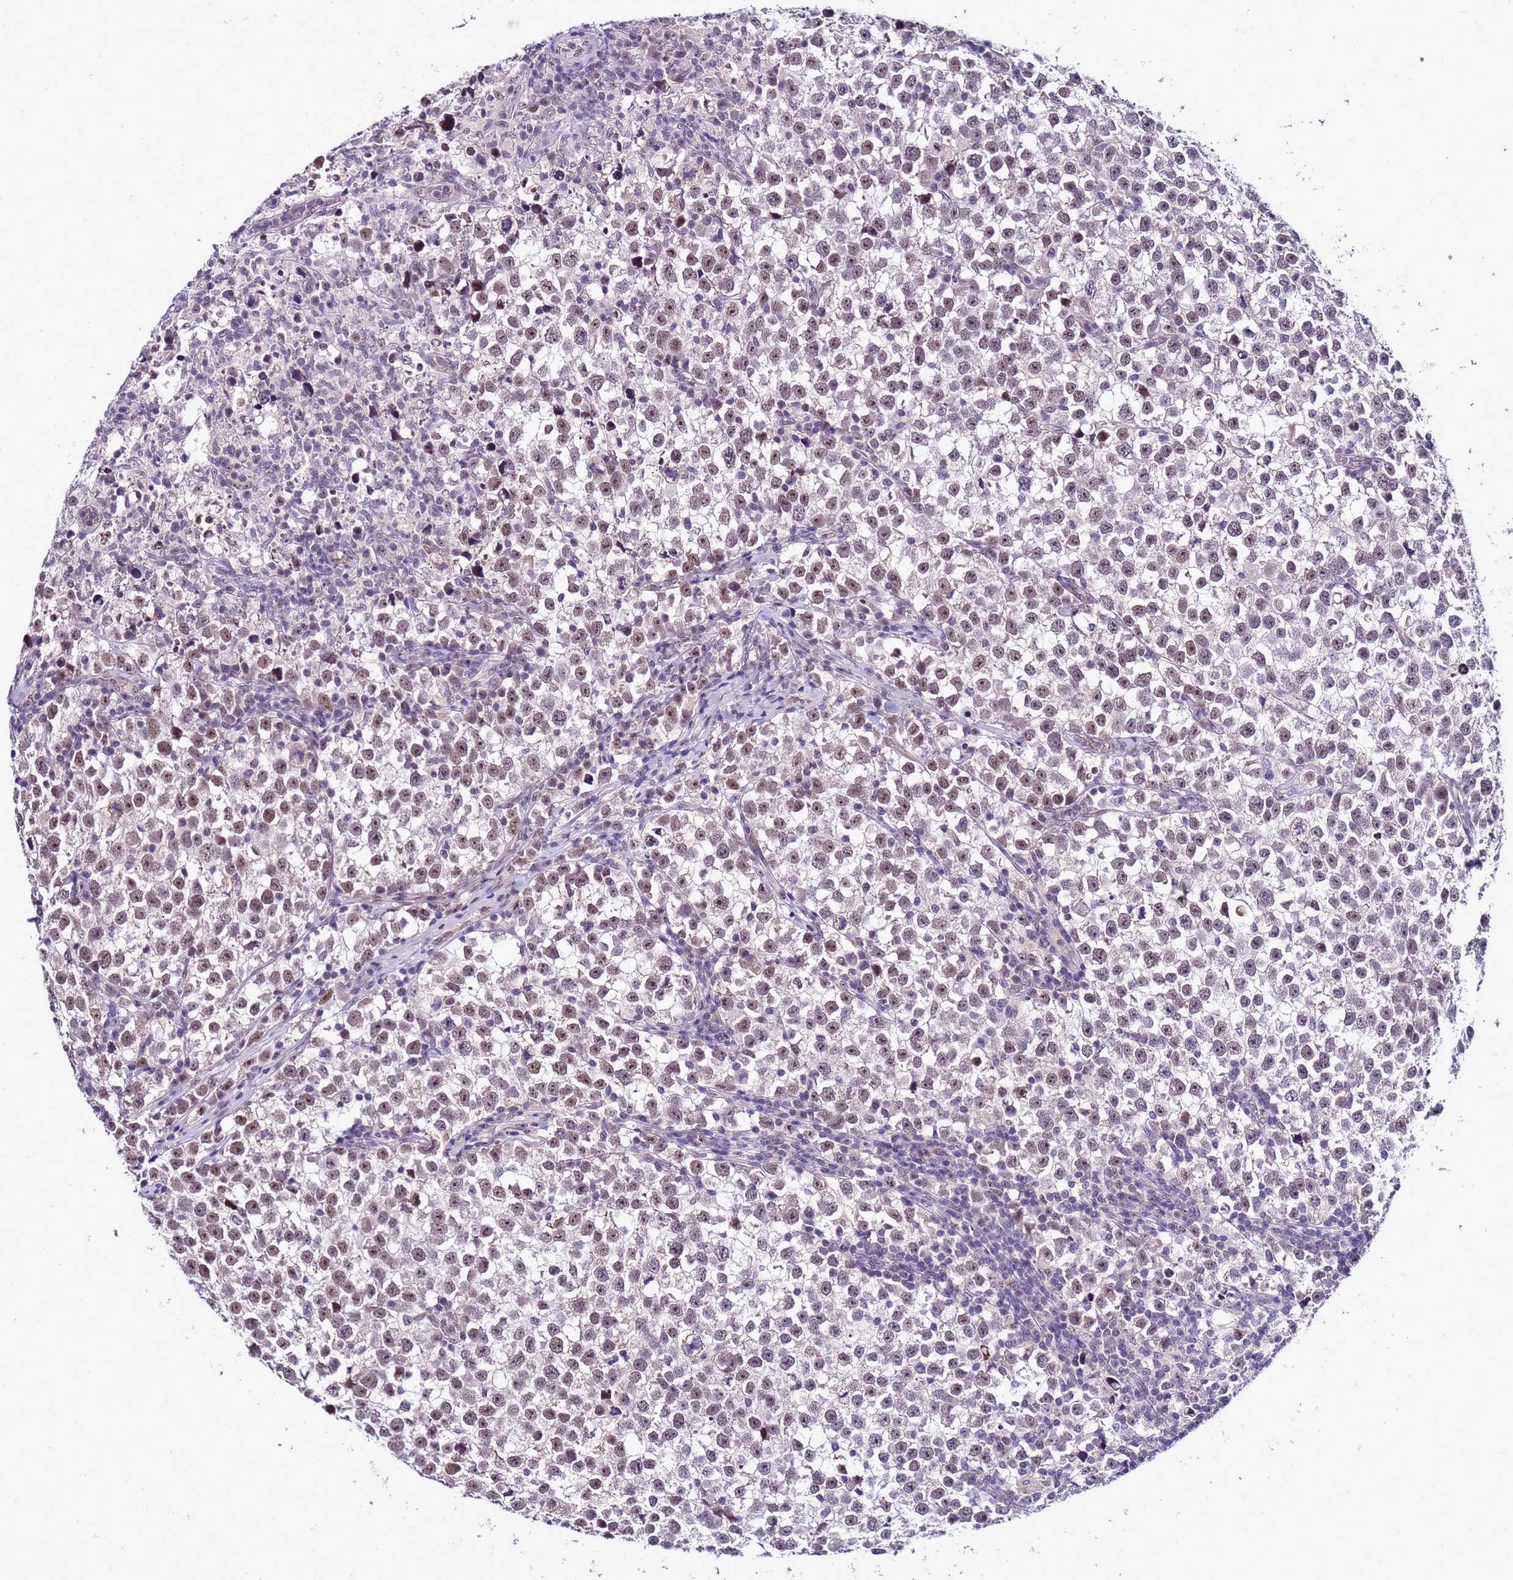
{"staining": {"intensity": "moderate", "quantity": ">75%", "location": "nuclear"}, "tissue": "testis cancer", "cell_type": "Tumor cells", "image_type": "cancer", "snomed": [{"axis": "morphology", "description": "Normal tissue, NOS"}, {"axis": "morphology", "description": "Seminoma, NOS"}, {"axis": "topography", "description": "Testis"}], "caption": "Testis cancer (seminoma) stained with a protein marker demonstrates moderate staining in tumor cells.", "gene": "C19orf47", "patient": {"sex": "male", "age": 43}}